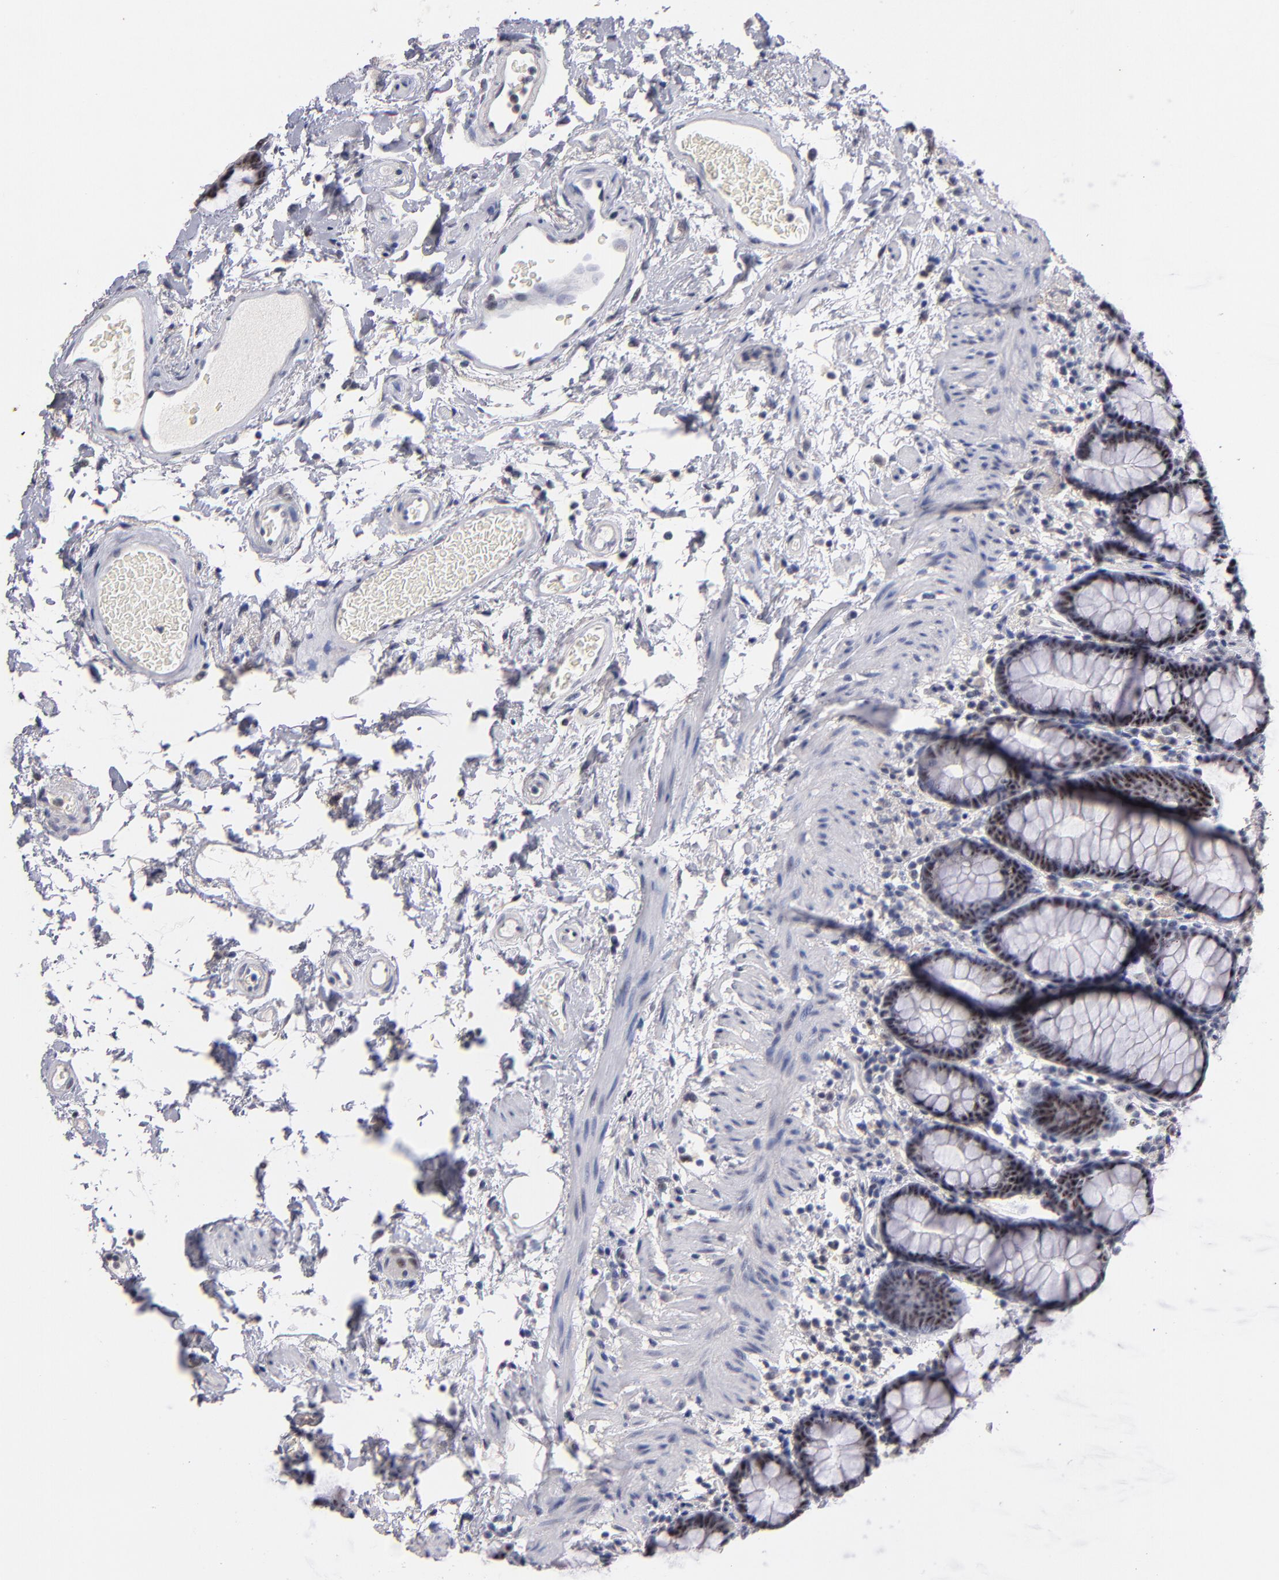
{"staining": {"intensity": "moderate", "quantity": "25%-75%", "location": "nuclear"}, "tissue": "rectum", "cell_type": "Glandular cells", "image_type": "normal", "snomed": [{"axis": "morphology", "description": "Normal tissue, NOS"}, {"axis": "topography", "description": "Rectum"}], "caption": "Immunohistochemistry micrograph of benign human rectum stained for a protein (brown), which demonstrates medium levels of moderate nuclear staining in about 25%-75% of glandular cells.", "gene": "RAF1", "patient": {"sex": "male", "age": 92}}